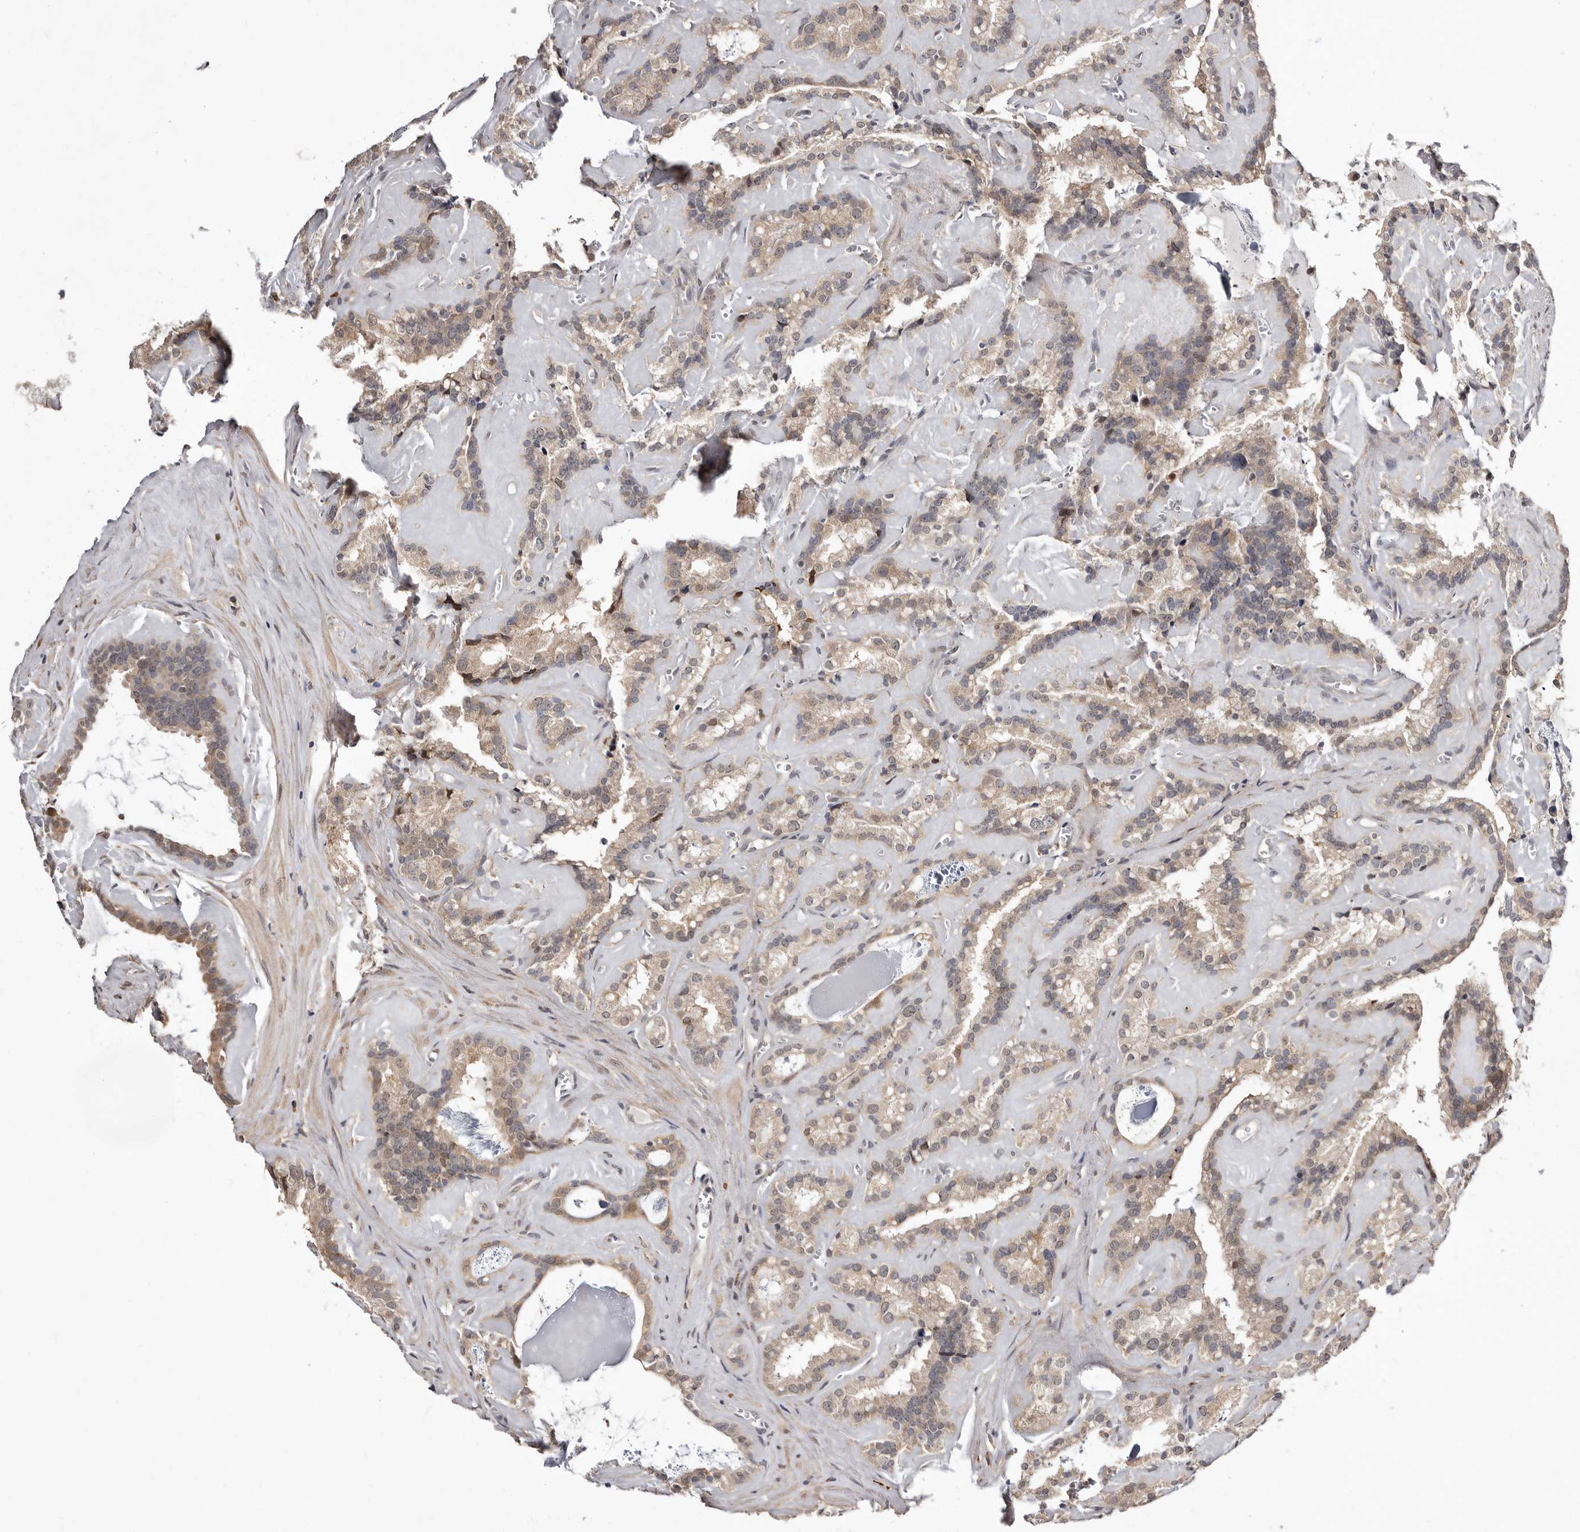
{"staining": {"intensity": "weak", "quantity": ">75%", "location": "cytoplasmic/membranous"}, "tissue": "seminal vesicle", "cell_type": "Glandular cells", "image_type": "normal", "snomed": [{"axis": "morphology", "description": "Normal tissue, NOS"}, {"axis": "topography", "description": "Prostate"}, {"axis": "topography", "description": "Seminal veicle"}], "caption": "High-magnification brightfield microscopy of benign seminal vesicle stained with DAB (brown) and counterstained with hematoxylin (blue). glandular cells exhibit weak cytoplasmic/membranous positivity is identified in about>75% of cells. The protein of interest is stained brown, and the nuclei are stained in blue (DAB (3,3'-diaminobenzidine) IHC with brightfield microscopy, high magnification).", "gene": "RRM2B", "patient": {"sex": "male", "age": 59}}